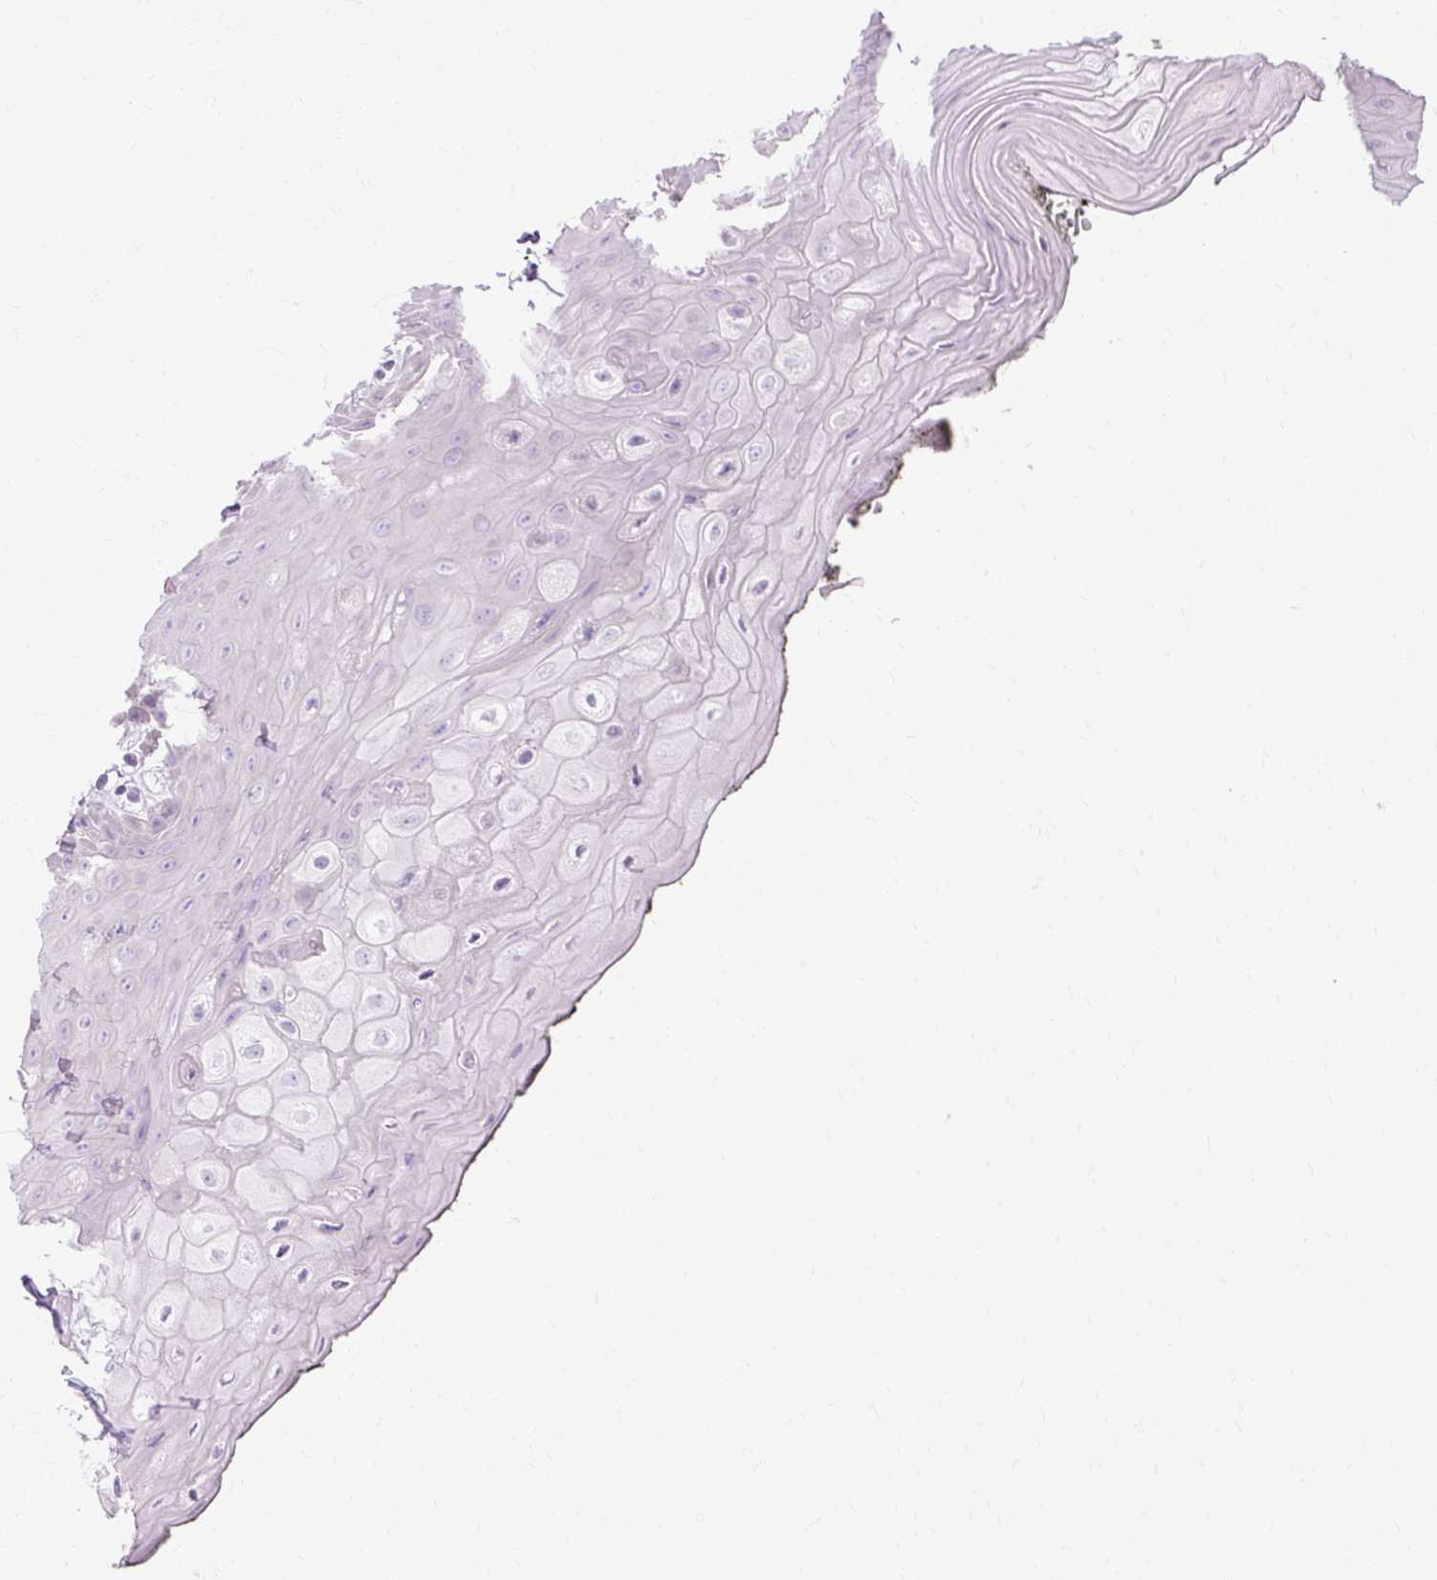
{"staining": {"intensity": "negative", "quantity": "none", "location": "none"}, "tissue": "oral mucosa", "cell_type": "Squamous epithelial cells", "image_type": "normal", "snomed": [{"axis": "morphology", "description": "Normal tissue, NOS"}, {"axis": "topography", "description": "Oral tissue"}, {"axis": "topography", "description": "Tounge, NOS"}], "caption": "This is a histopathology image of immunohistochemistry (IHC) staining of normal oral mucosa, which shows no staining in squamous epithelial cells.", "gene": "HSD11B1", "patient": {"sex": "female", "age": 59}}